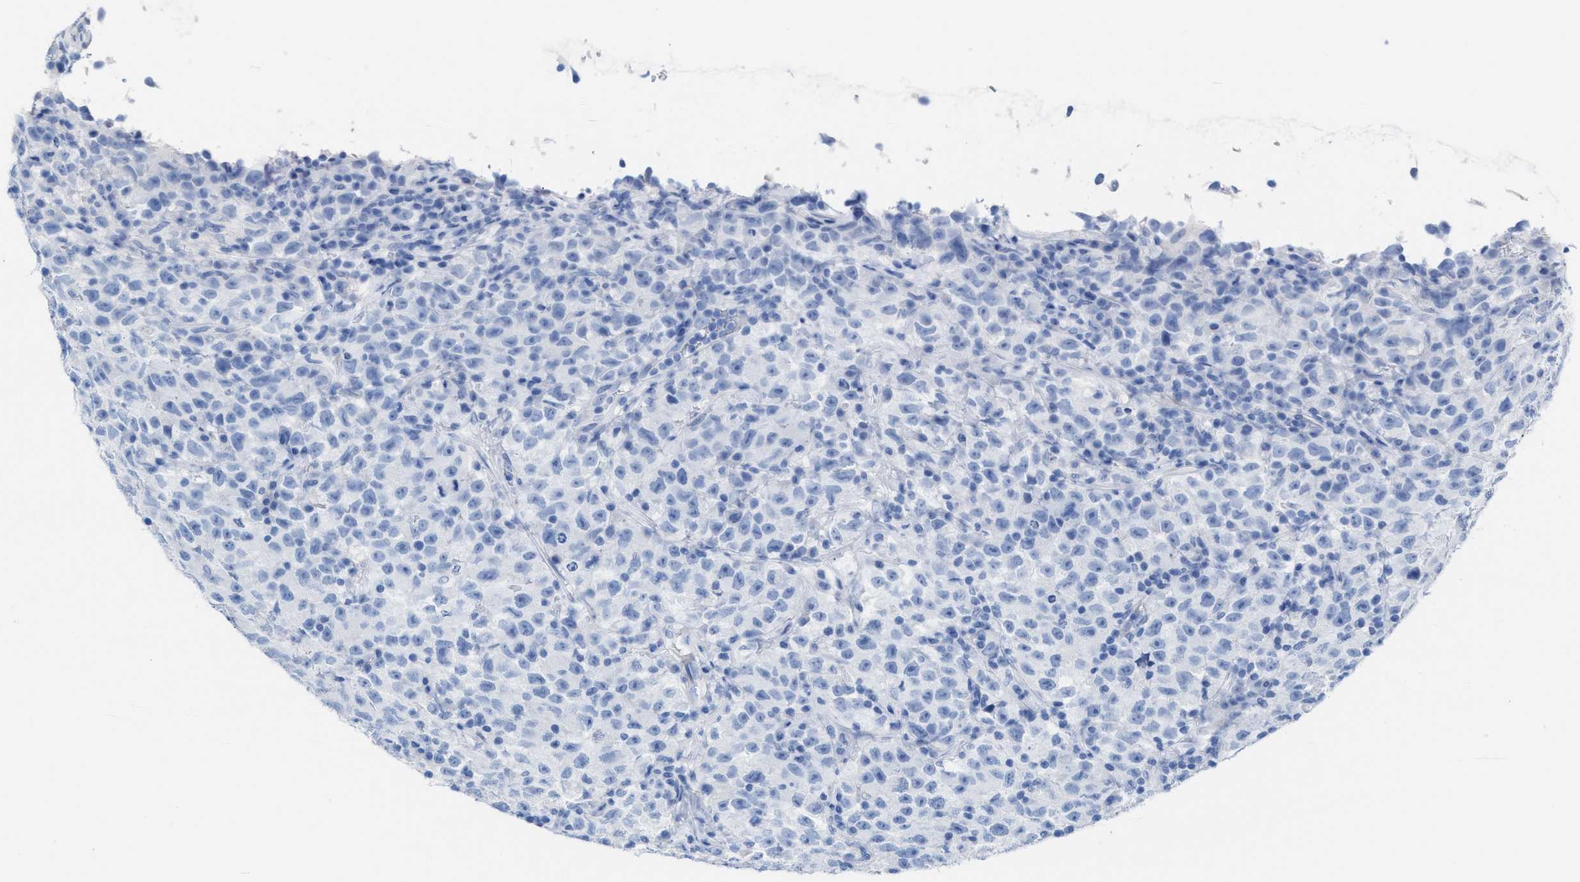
{"staining": {"intensity": "negative", "quantity": "none", "location": "none"}, "tissue": "testis cancer", "cell_type": "Tumor cells", "image_type": "cancer", "snomed": [{"axis": "morphology", "description": "Seminoma, NOS"}, {"axis": "topography", "description": "Testis"}], "caption": "Seminoma (testis) stained for a protein using immunohistochemistry displays no staining tumor cells.", "gene": "CPA1", "patient": {"sex": "male", "age": 22}}